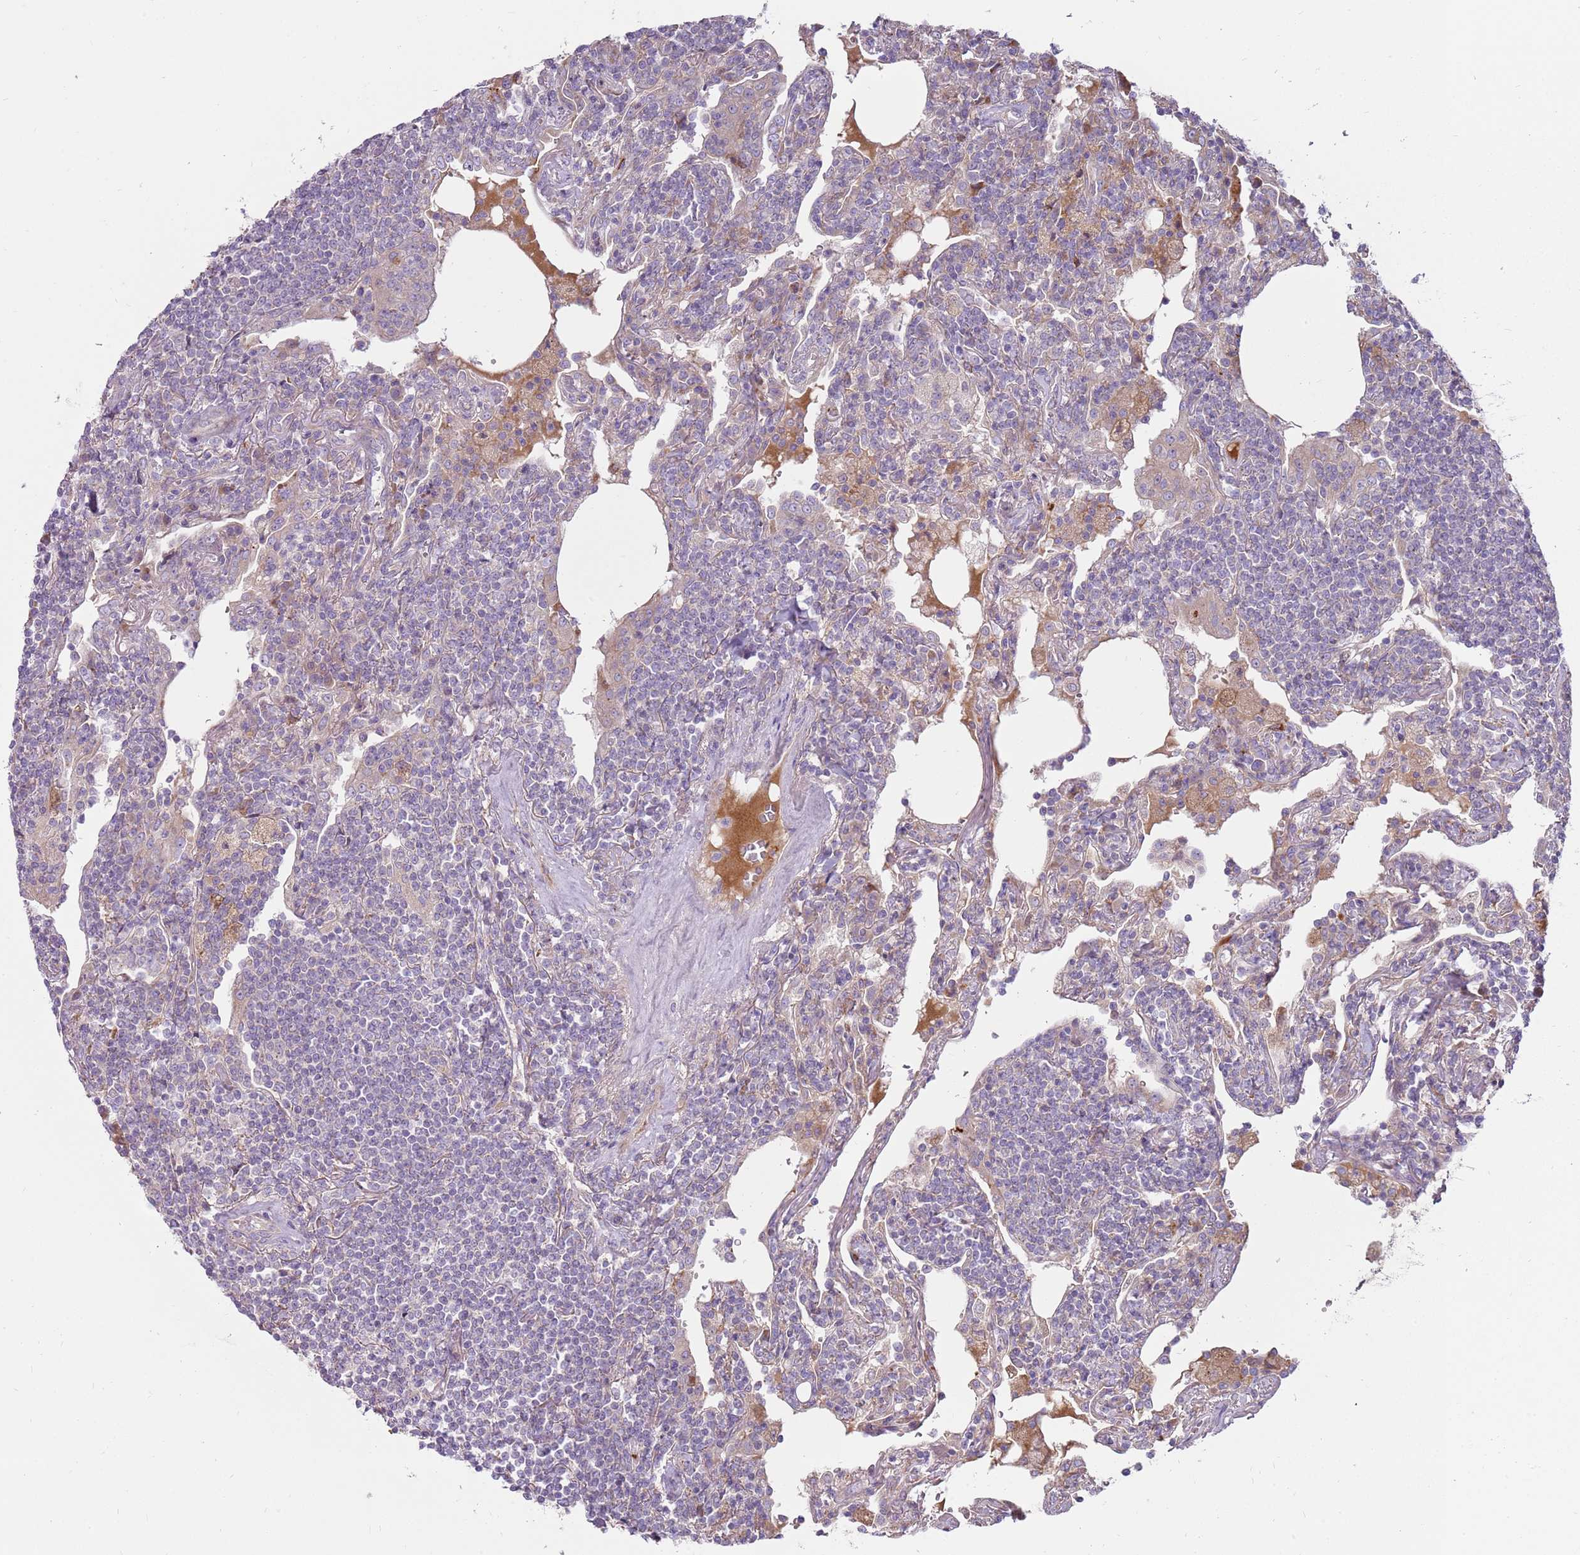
{"staining": {"intensity": "negative", "quantity": "none", "location": "none"}, "tissue": "lymphoma", "cell_type": "Tumor cells", "image_type": "cancer", "snomed": [{"axis": "morphology", "description": "Malignant lymphoma, non-Hodgkin's type, Low grade"}, {"axis": "topography", "description": "Lung"}], "caption": "This histopathology image is of malignant lymphoma, non-Hodgkin's type (low-grade) stained with IHC to label a protein in brown with the nuclei are counter-stained blue. There is no positivity in tumor cells.", "gene": "EMC1", "patient": {"sex": "female", "age": 71}}